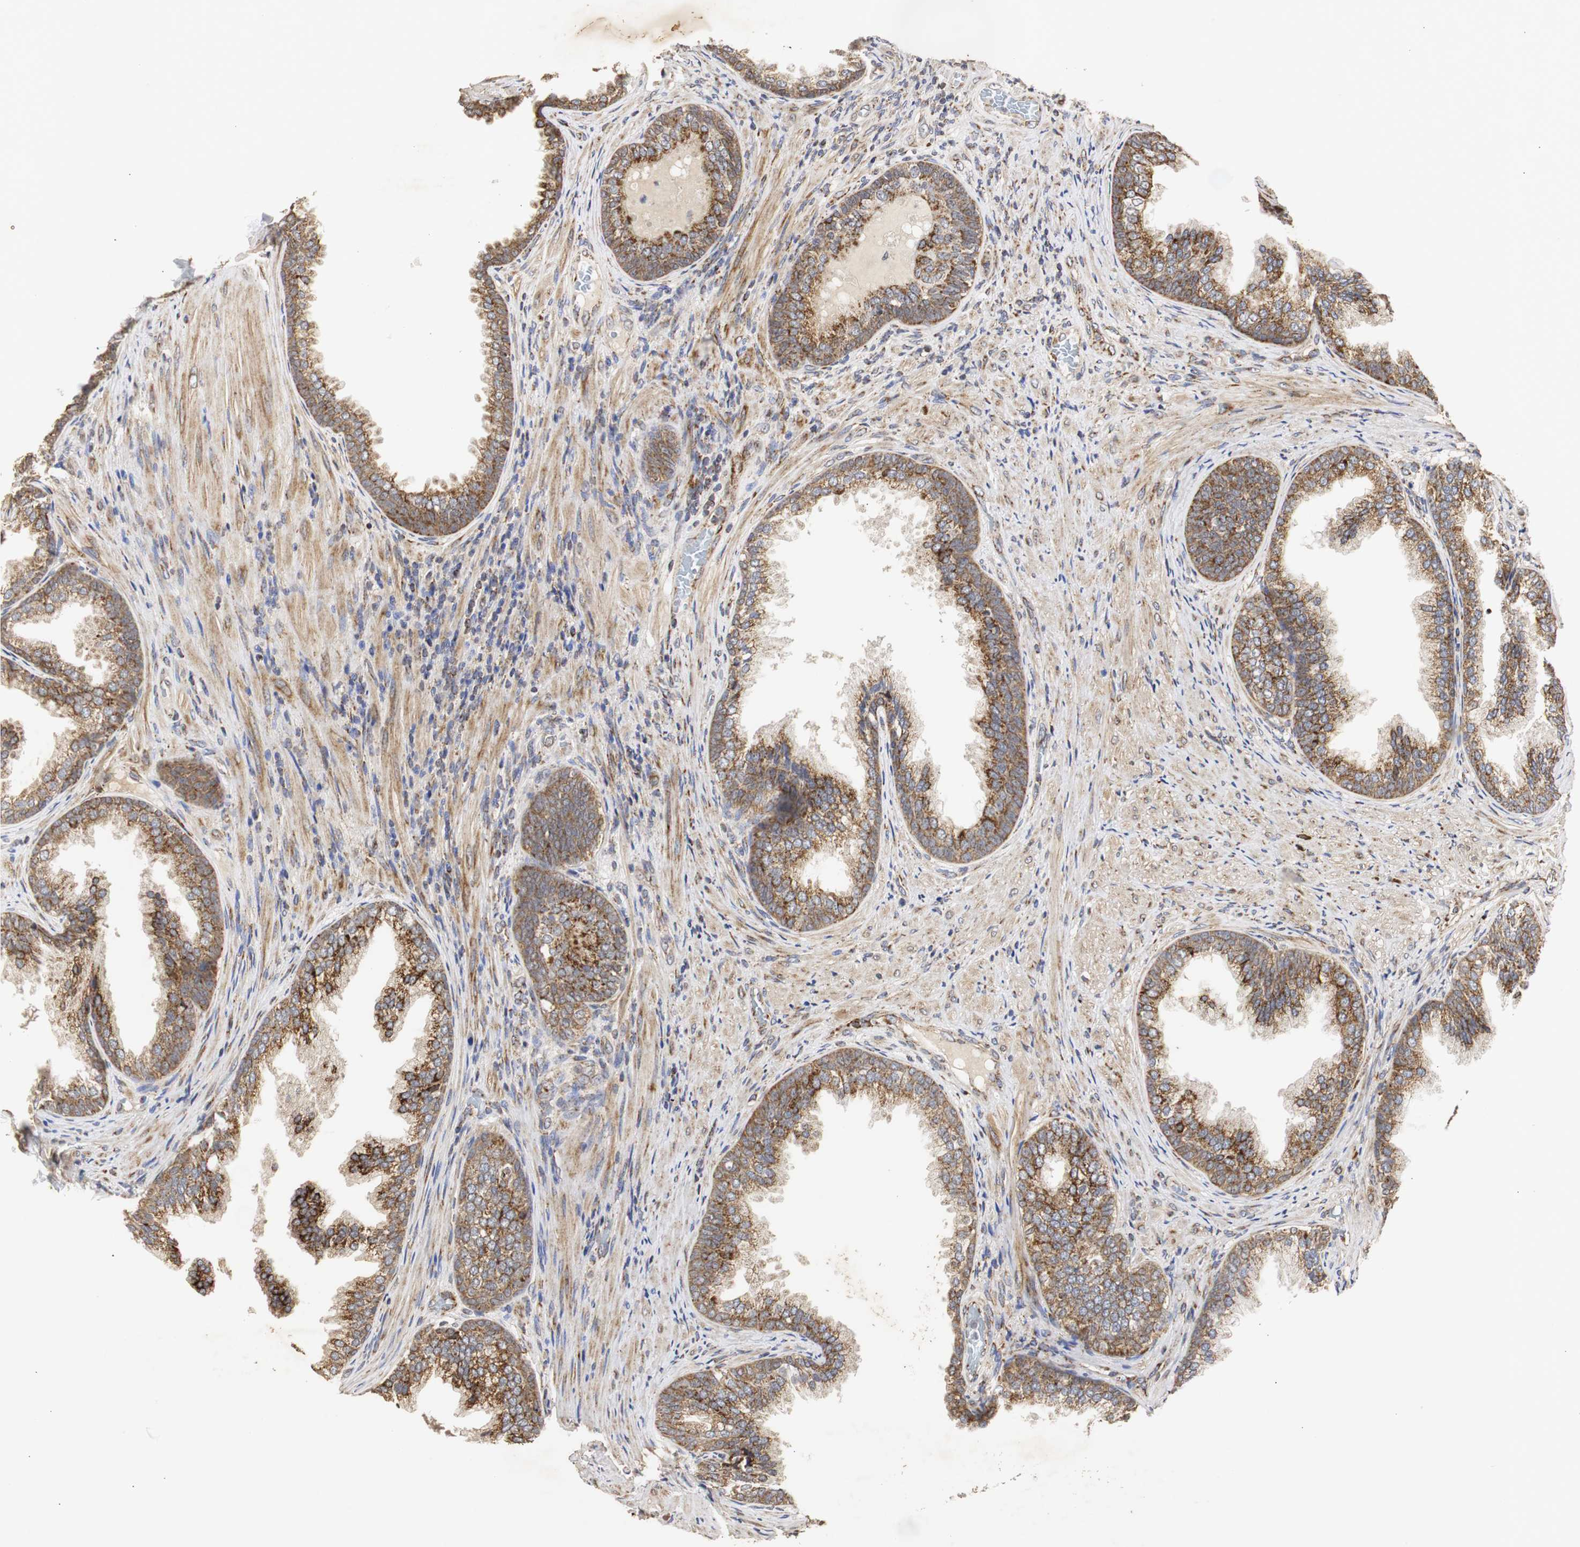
{"staining": {"intensity": "moderate", "quantity": ">75%", "location": "cytoplasmic/membranous"}, "tissue": "prostate", "cell_type": "Glandular cells", "image_type": "normal", "snomed": [{"axis": "morphology", "description": "Normal tissue, NOS"}, {"axis": "topography", "description": "Prostate"}], "caption": "High-power microscopy captured an immunohistochemistry histopathology image of benign prostate, revealing moderate cytoplasmic/membranous staining in about >75% of glandular cells.", "gene": "HSD17B10", "patient": {"sex": "male", "age": 76}}